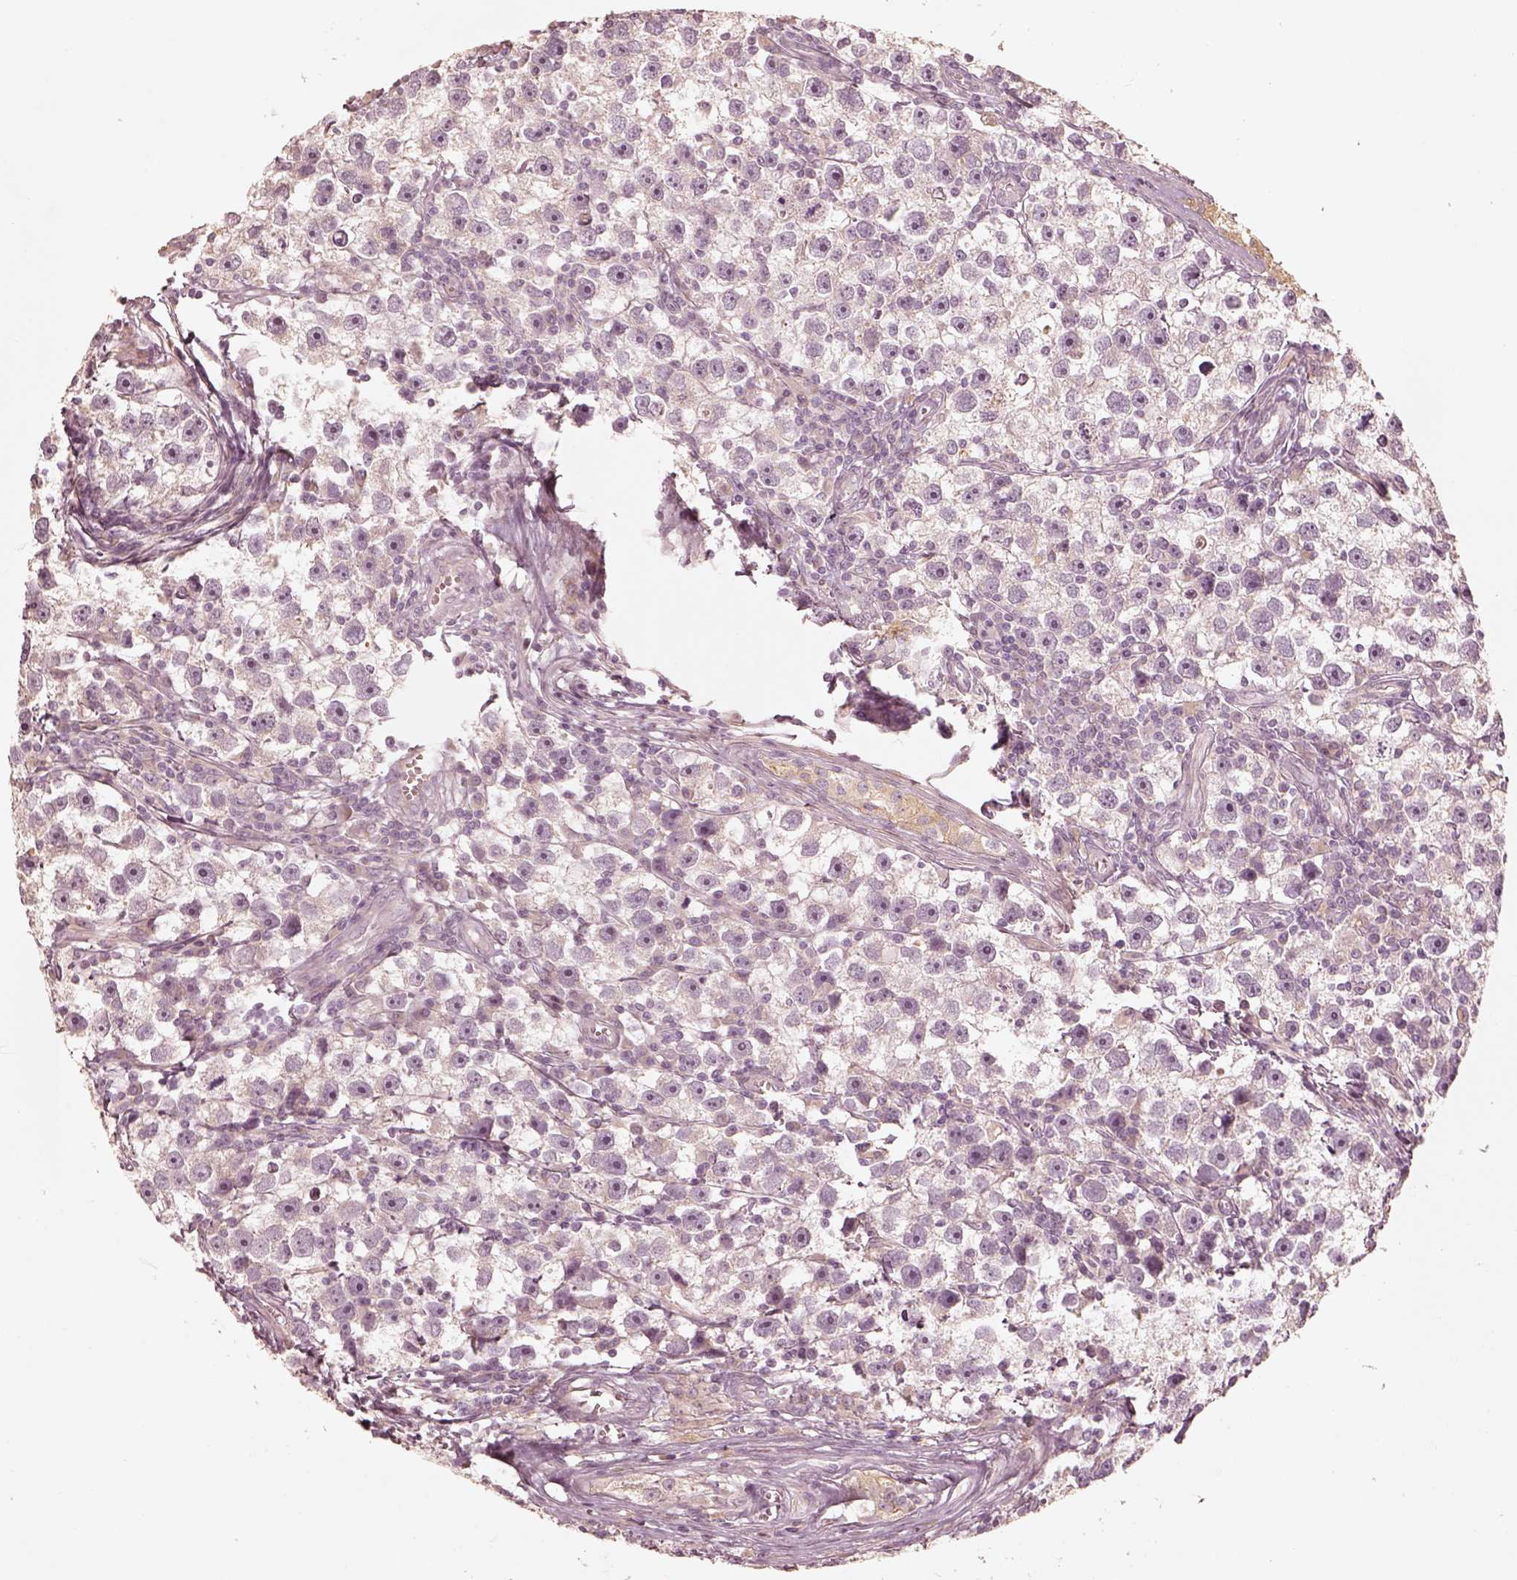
{"staining": {"intensity": "moderate", "quantity": "<25%", "location": "cytoplasmic/membranous"}, "tissue": "testis cancer", "cell_type": "Tumor cells", "image_type": "cancer", "snomed": [{"axis": "morphology", "description": "Seminoma, NOS"}, {"axis": "topography", "description": "Testis"}], "caption": "Protein expression analysis of seminoma (testis) exhibits moderate cytoplasmic/membranous positivity in approximately <25% of tumor cells. Using DAB (brown) and hematoxylin (blue) stains, captured at high magnification using brightfield microscopy.", "gene": "WLS", "patient": {"sex": "male", "age": 30}}